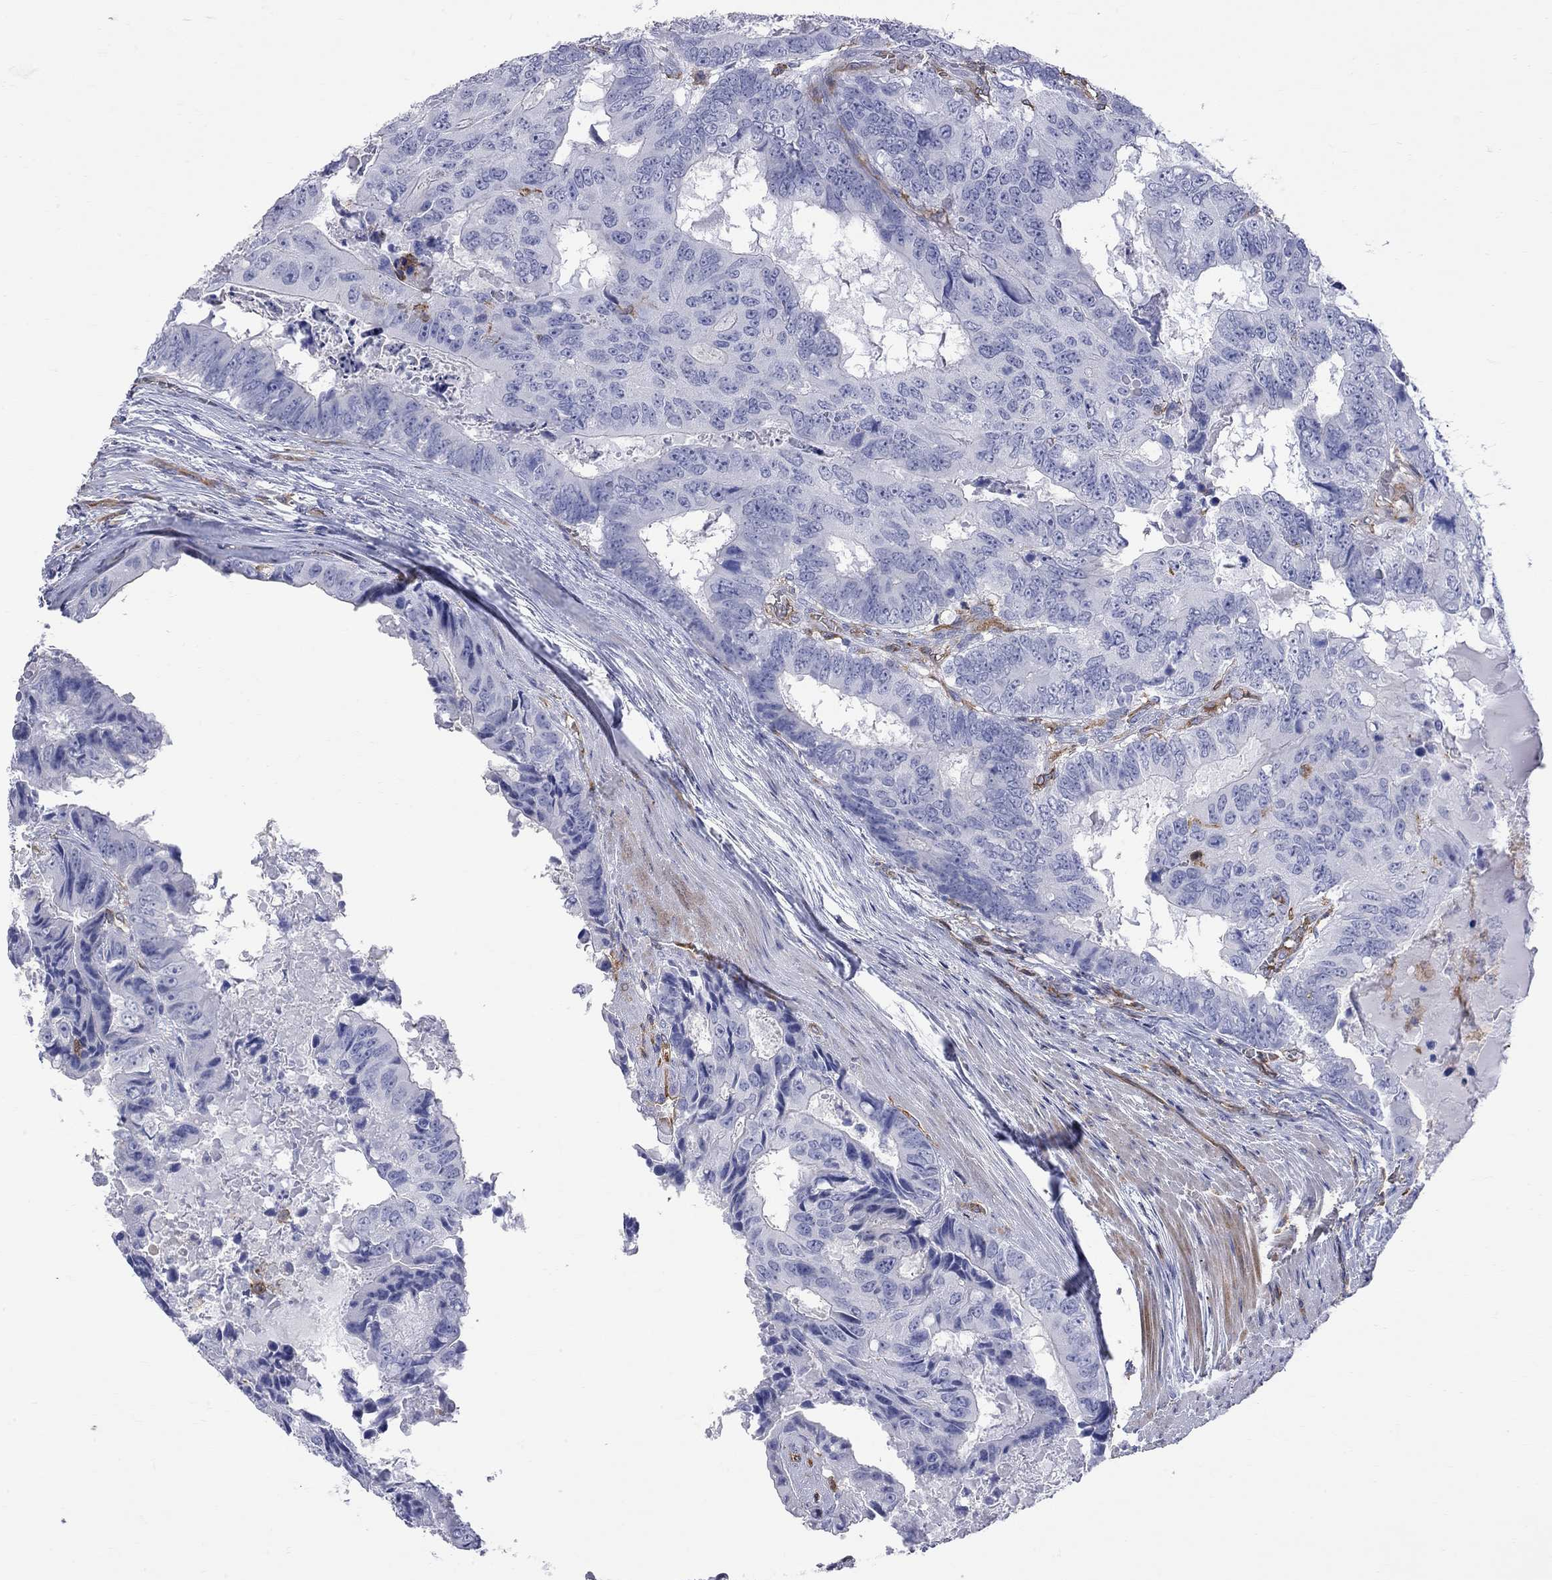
{"staining": {"intensity": "negative", "quantity": "none", "location": "none"}, "tissue": "colorectal cancer", "cell_type": "Tumor cells", "image_type": "cancer", "snomed": [{"axis": "morphology", "description": "Adenocarcinoma, NOS"}, {"axis": "topography", "description": "Colon"}], "caption": "An immunohistochemistry histopathology image of colorectal cancer (adenocarcinoma) is shown. There is no staining in tumor cells of colorectal cancer (adenocarcinoma).", "gene": "ABI3", "patient": {"sex": "male", "age": 79}}